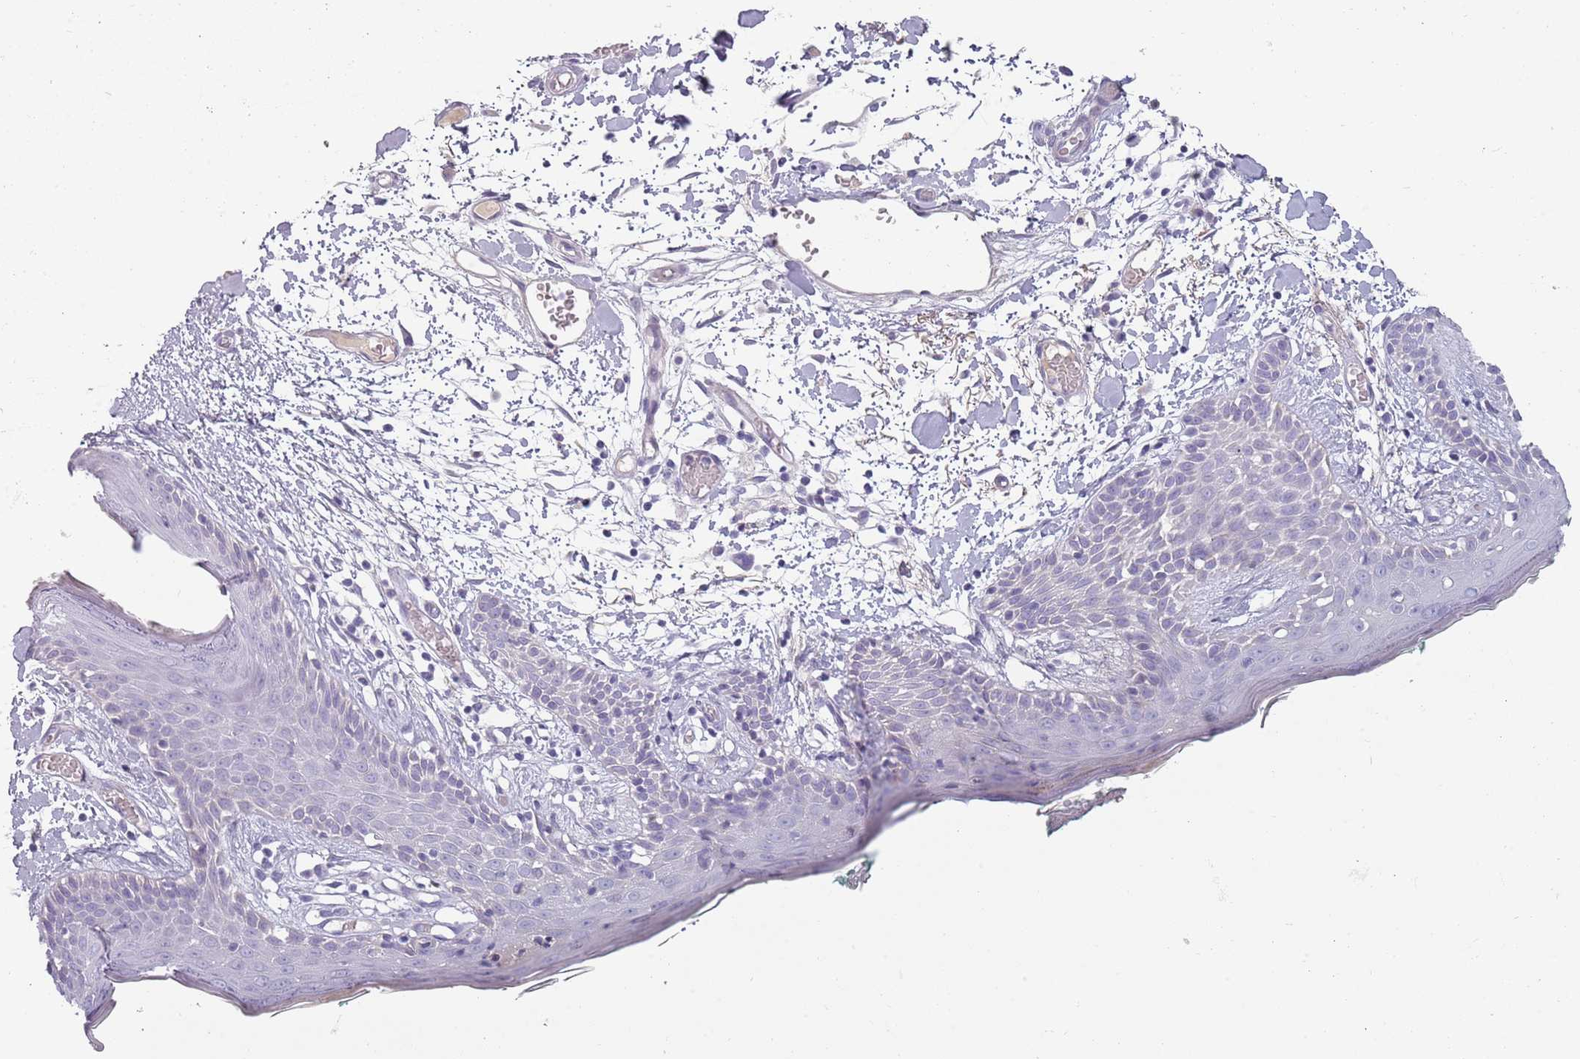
{"staining": {"intensity": "negative", "quantity": "none", "location": "none"}, "tissue": "skin", "cell_type": "Fibroblasts", "image_type": "normal", "snomed": [{"axis": "morphology", "description": "Normal tissue, NOS"}, {"axis": "topography", "description": "Skin"}], "caption": "This is a histopathology image of immunohistochemistry staining of normal skin, which shows no expression in fibroblasts. (DAB (3,3'-diaminobenzidine) immunohistochemistry, high magnification).", "gene": "TNFRSF6B", "patient": {"sex": "male", "age": 79}}